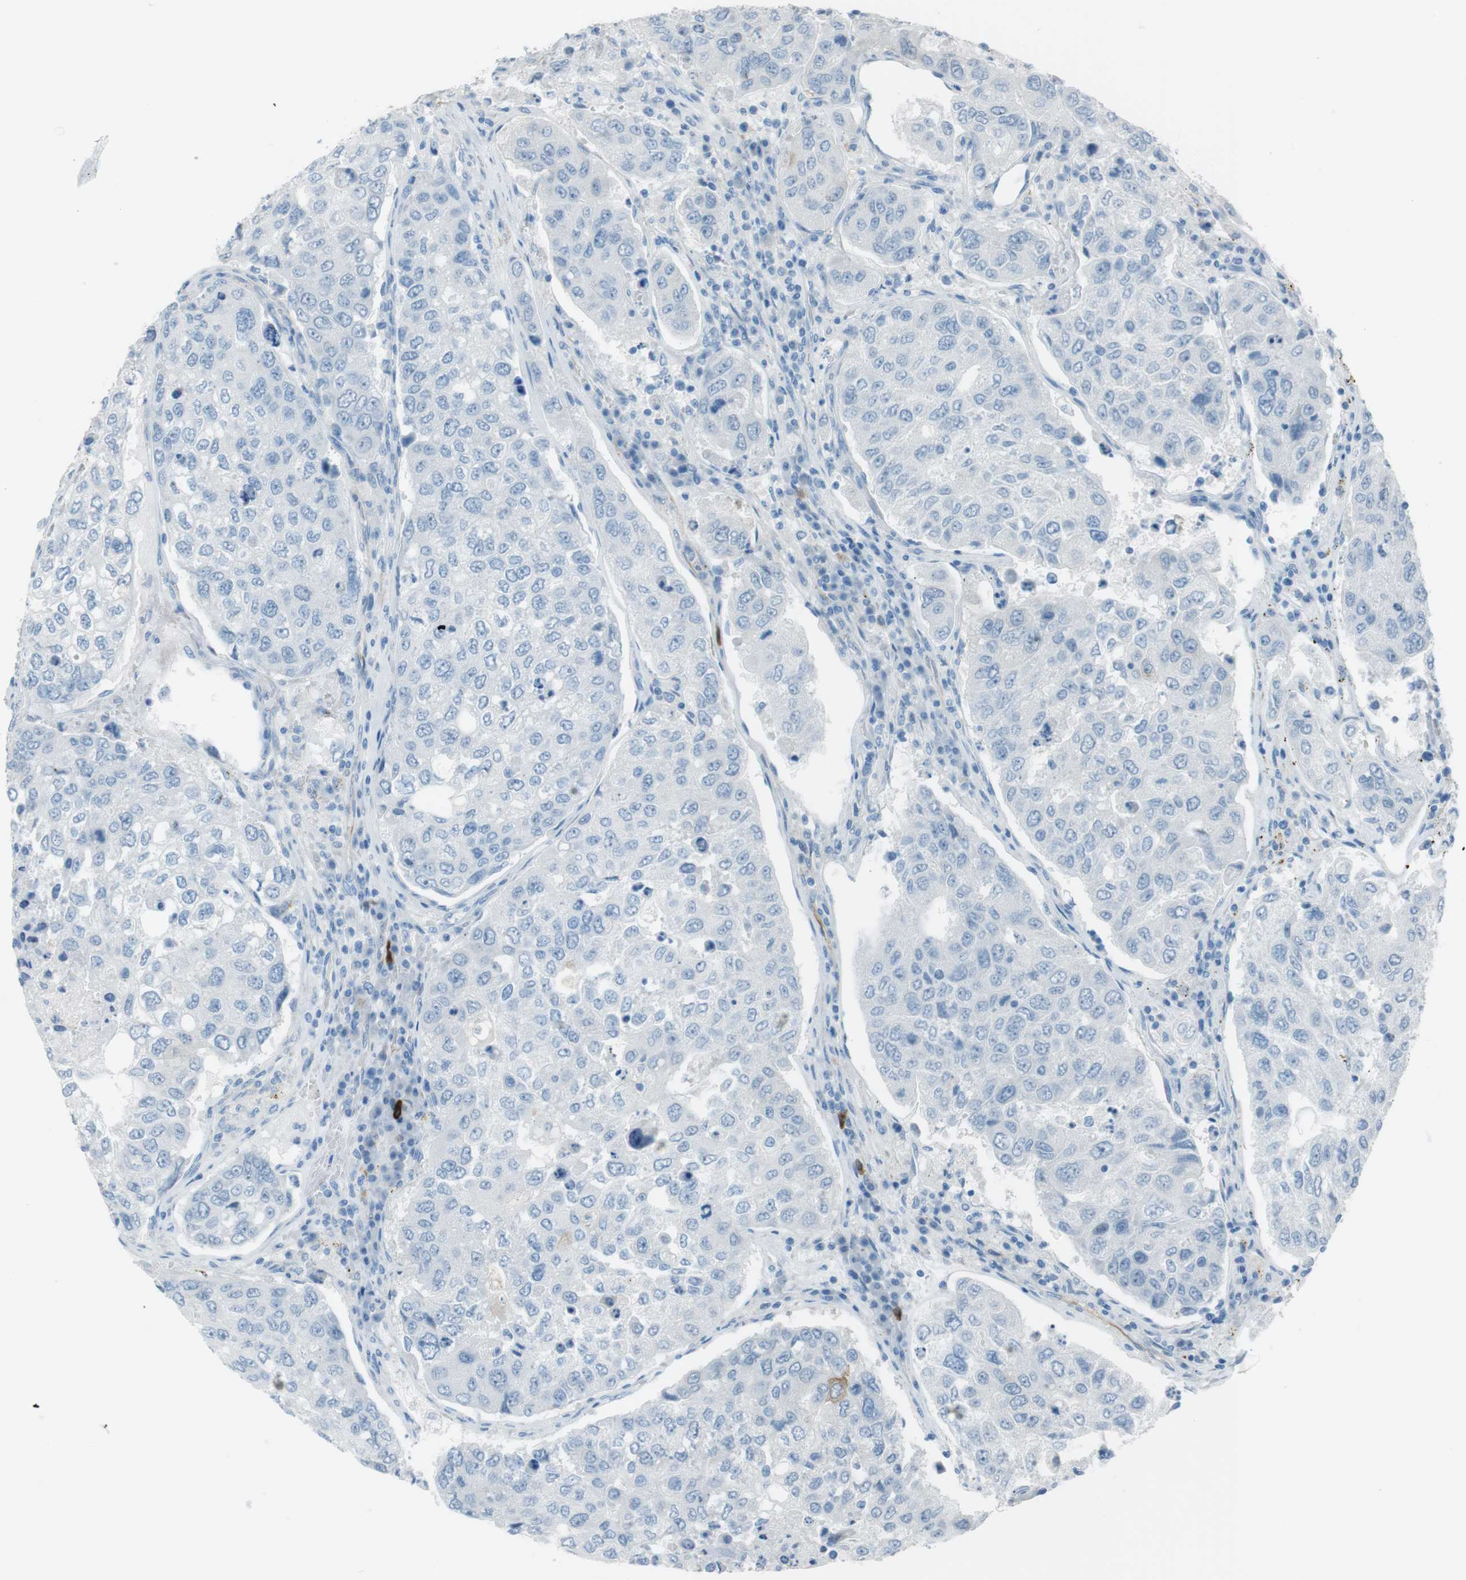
{"staining": {"intensity": "negative", "quantity": "none", "location": "none"}, "tissue": "urothelial cancer", "cell_type": "Tumor cells", "image_type": "cancer", "snomed": [{"axis": "morphology", "description": "Urothelial carcinoma, High grade"}, {"axis": "topography", "description": "Lymph node"}, {"axis": "topography", "description": "Urinary bladder"}], "caption": "Tumor cells show no significant protein expression in high-grade urothelial carcinoma.", "gene": "TUBB2A", "patient": {"sex": "male", "age": 51}}